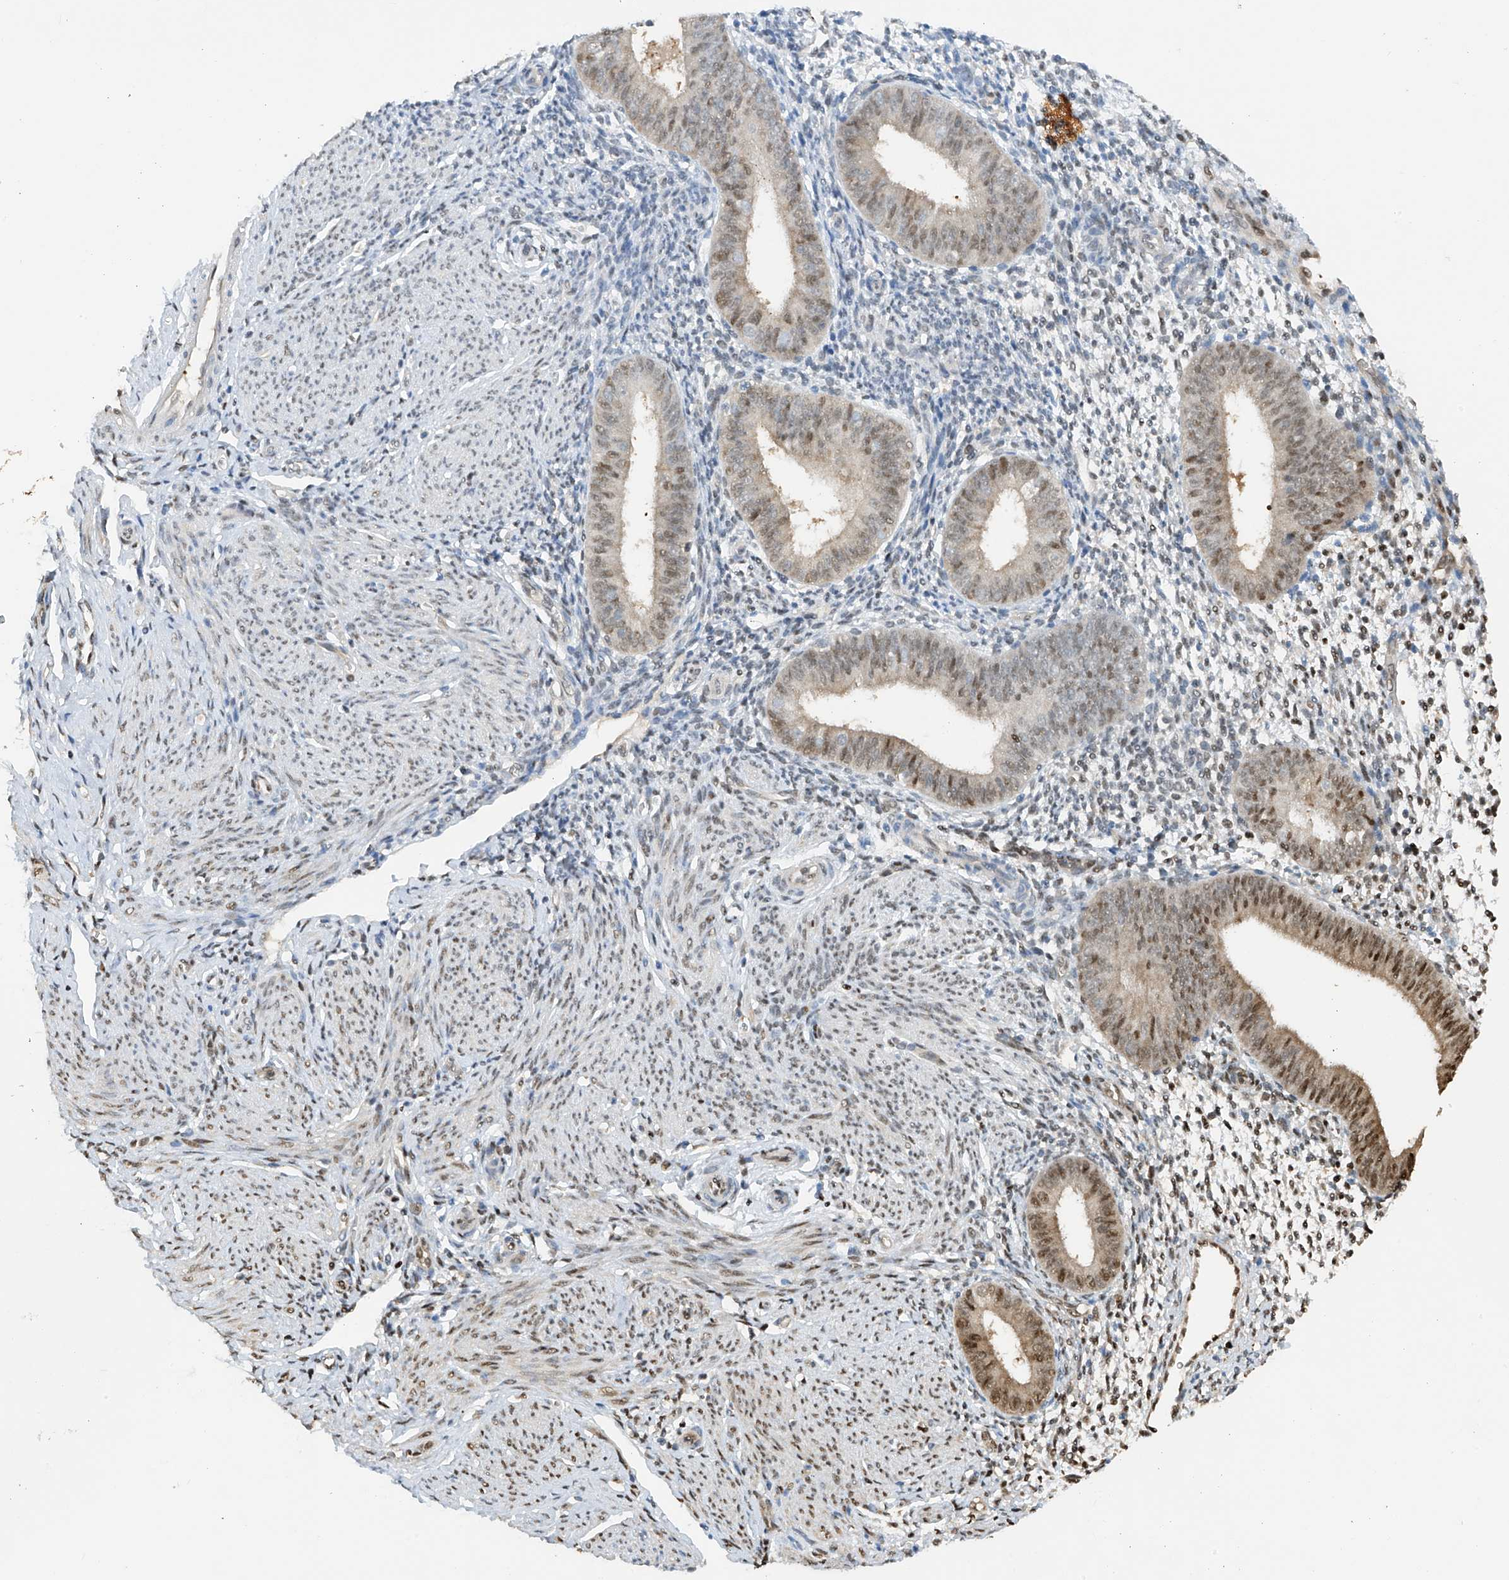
{"staining": {"intensity": "negative", "quantity": "none", "location": "none"}, "tissue": "endometrium", "cell_type": "Cells in endometrial stroma", "image_type": "normal", "snomed": [{"axis": "morphology", "description": "Normal tissue, NOS"}, {"axis": "topography", "description": "Uterus"}, {"axis": "topography", "description": "Endometrium"}], "caption": "This micrograph is of unremarkable endometrium stained with IHC to label a protein in brown with the nuclei are counter-stained blue. There is no staining in cells in endometrial stroma.", "gene": "PMM1", "patient": {"sex": "female", "age": 48}}